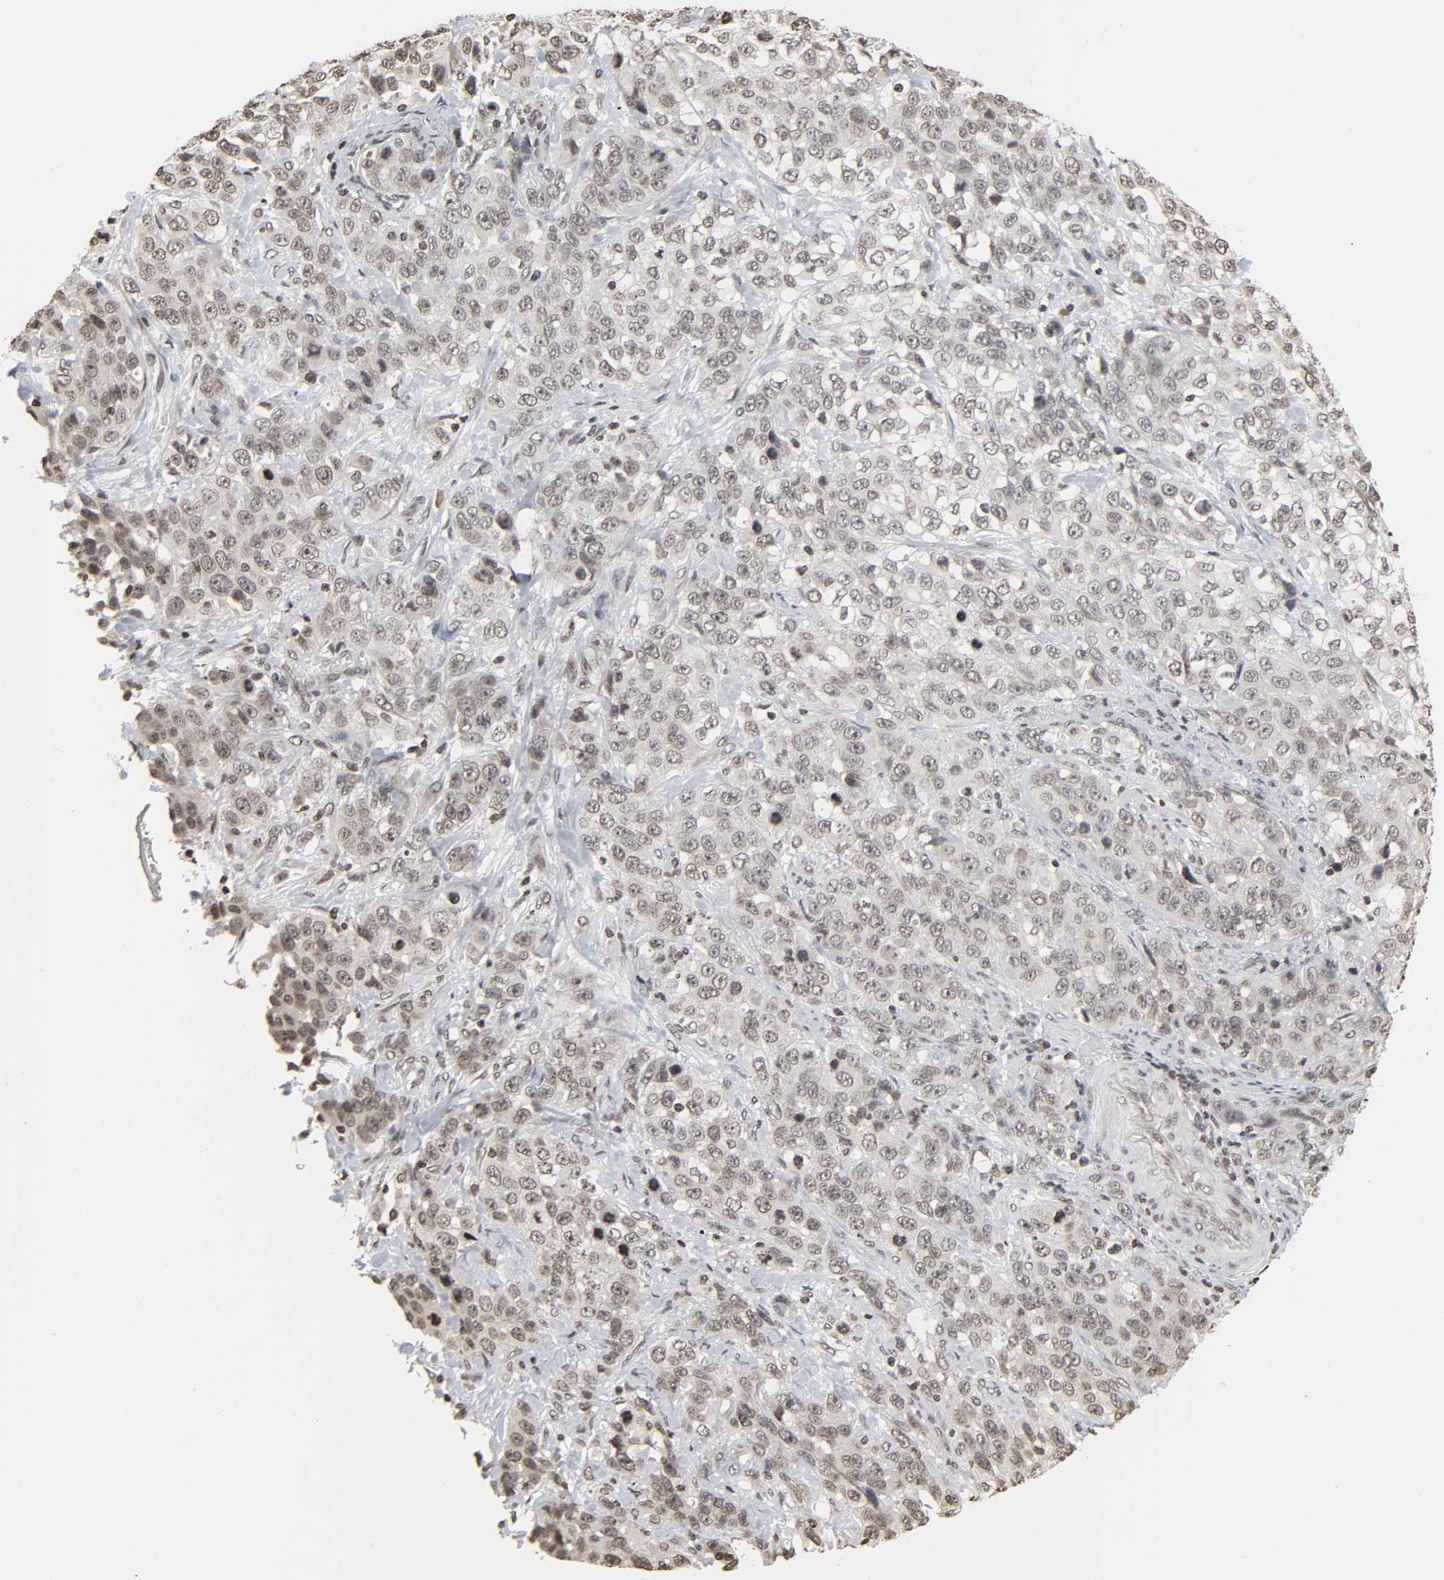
{"staining": {"intensity": "weak", "quantity": ">75%", "location": "nuclear"}, "tissue": "stomach cancer", "cell_type": "Tumor cells", "image_type": "cancer", "snomed": [{"axis": "morphology", "description": "Normal tissue, NOS"}, {"axis": "morphology", "description": "Adenocarcinoma, NOS"}, {"axis": "topography", "description": "Stomach"}], "caption": "A photomicrograph showing weak nuclear positivity in about >75% of tumor cells in adenocarcinoma (stomach), as visualized by brown immunohistochemical staining.", "gene": "ELAVL1", "patient": {"sex": "male", "age": 48}}